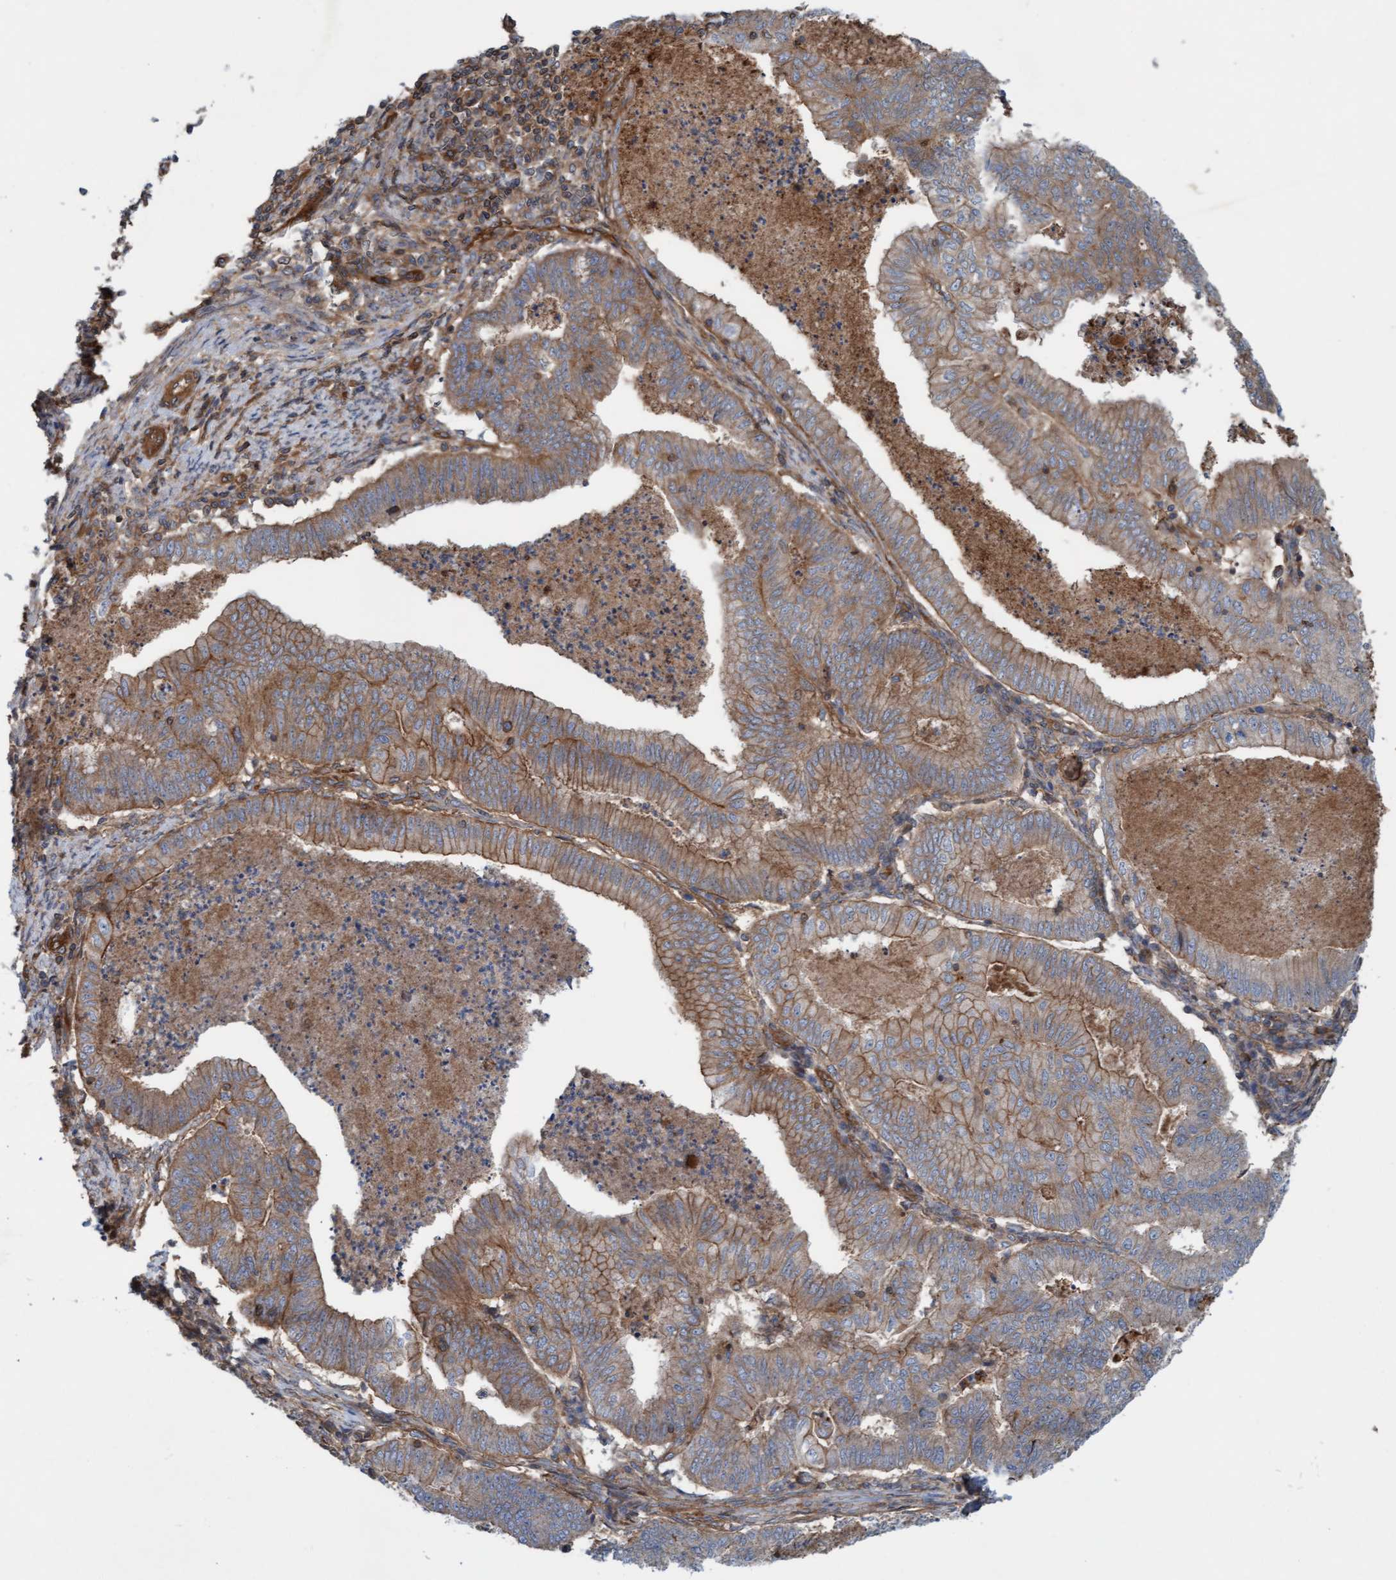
{"staining": {"intensity": "moderate", "quantity": "25%-75%", "location": "cytoplasmic/membranous"}, "tissue": "endometrial cancer", "cell_type": "Tumor cells", "image_type": "cancer", "snomed": [{"axis": "morphology", "description": "Polyp, NOS"}, {"axis": "morphology", "description": "Adenocarcinoma, NOS"}, {"axis": "morphology", "description": "Adenoma, NOS"}, {"axis": "topography", "description": "Endometrium"}], "caption": "Endometrial adenocarcinoma stained for a protein exhibits moderate cytoplasmic/membranous positivity in tumor cells. (IHC, brightfield microscopy, high magnification).", "gene": "ERAL1", "patient": {"sex": "female", "age": 79}}